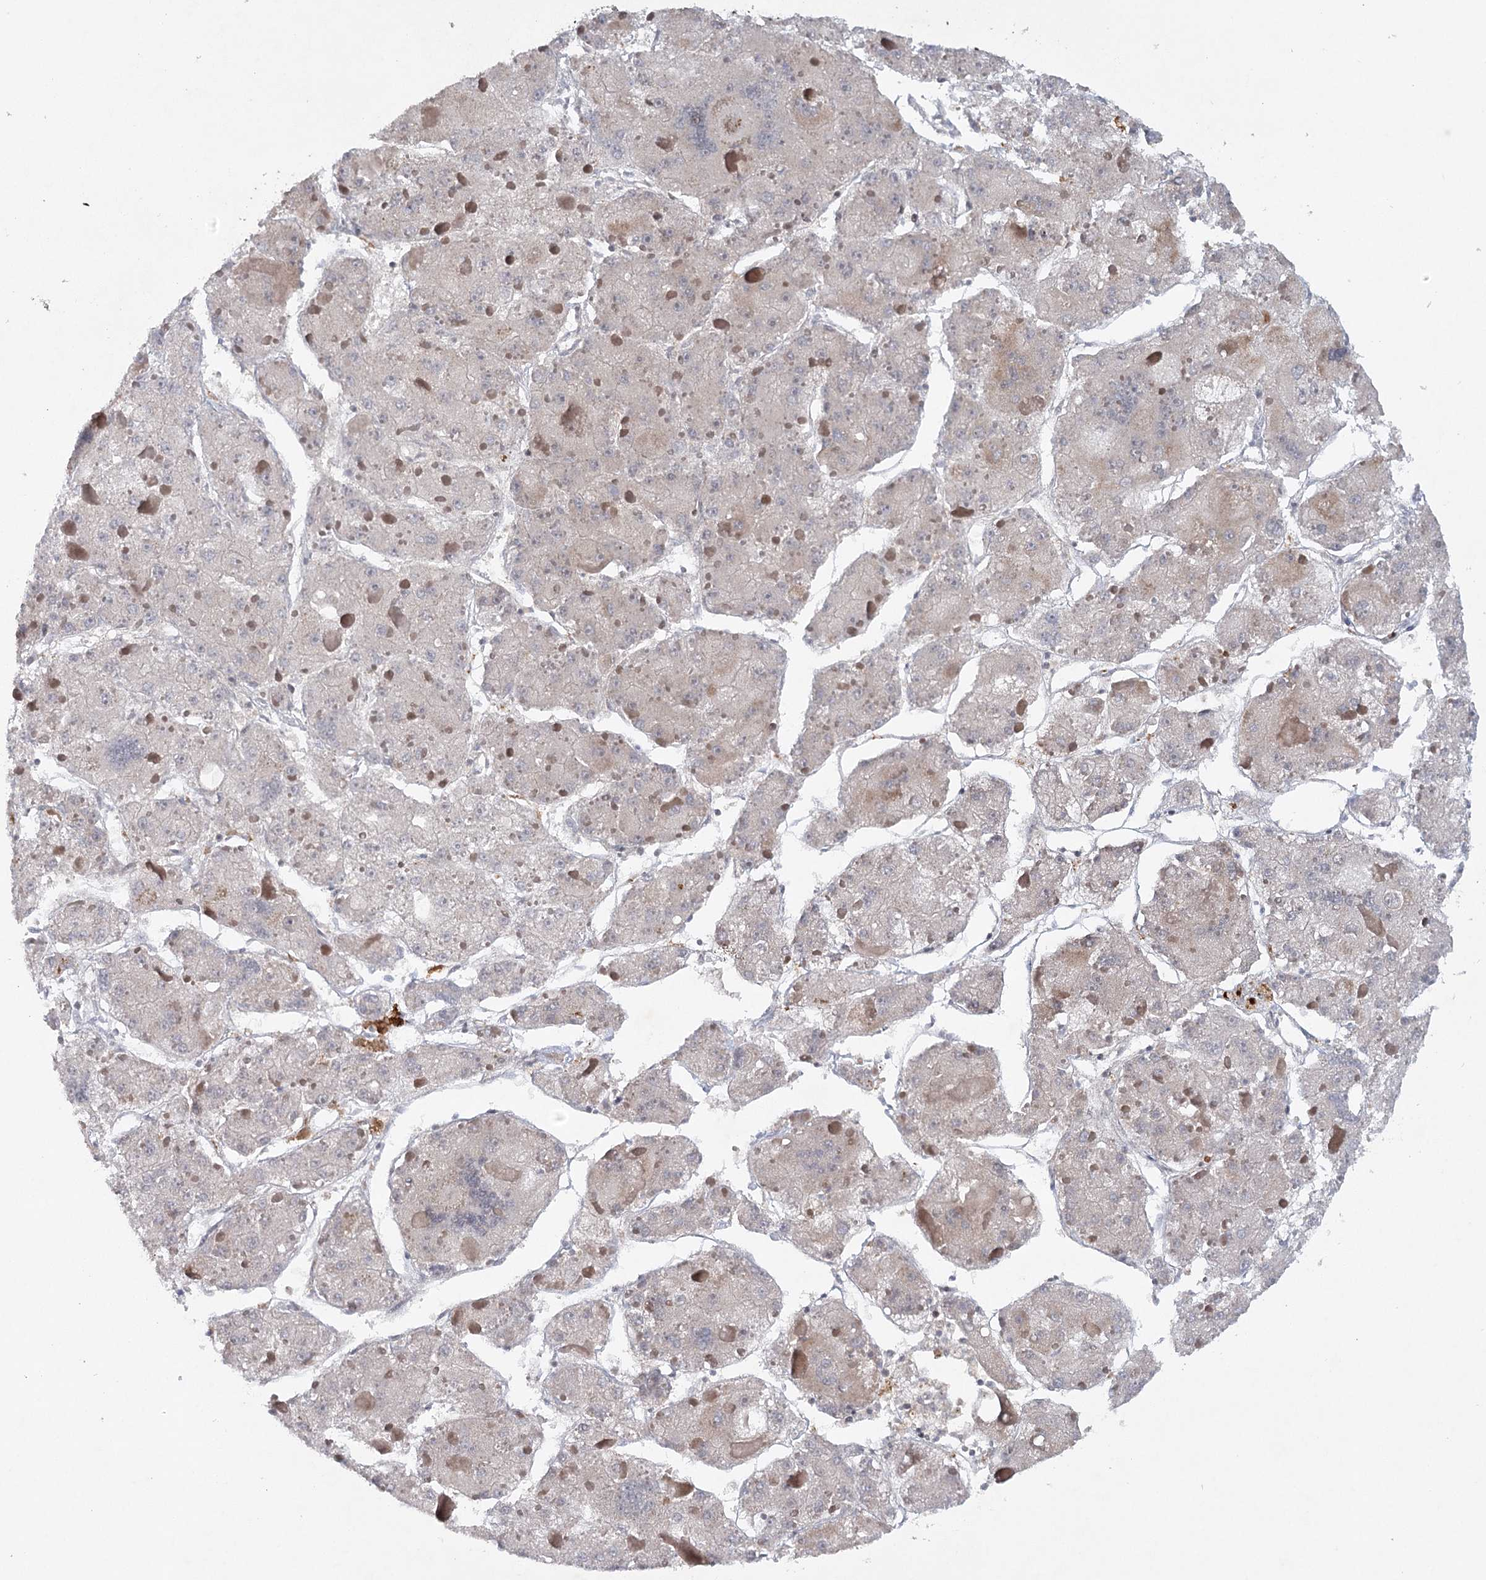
{"staining": {"intensity": "negative", "quantity": "none", "location": "none"}, "tissue": "liver cancer", "cell_type": "Tumor cells", "image_type": "cancer", "snomed": [{"axis": "morphology", "description": "Carcinoma, Hepatocellular, NOS"}, {"axis": "topography", "description": "Liver"}], "caption": "An immunohistochemistry (IHC) histopathology image of liver hepatocellular carcinoma is shown. There is no staining in tumor cells of liver hepatocellular carcinoma.", "gene": "MAP3K13", "patient": {"sex": "female", "age": 73}}